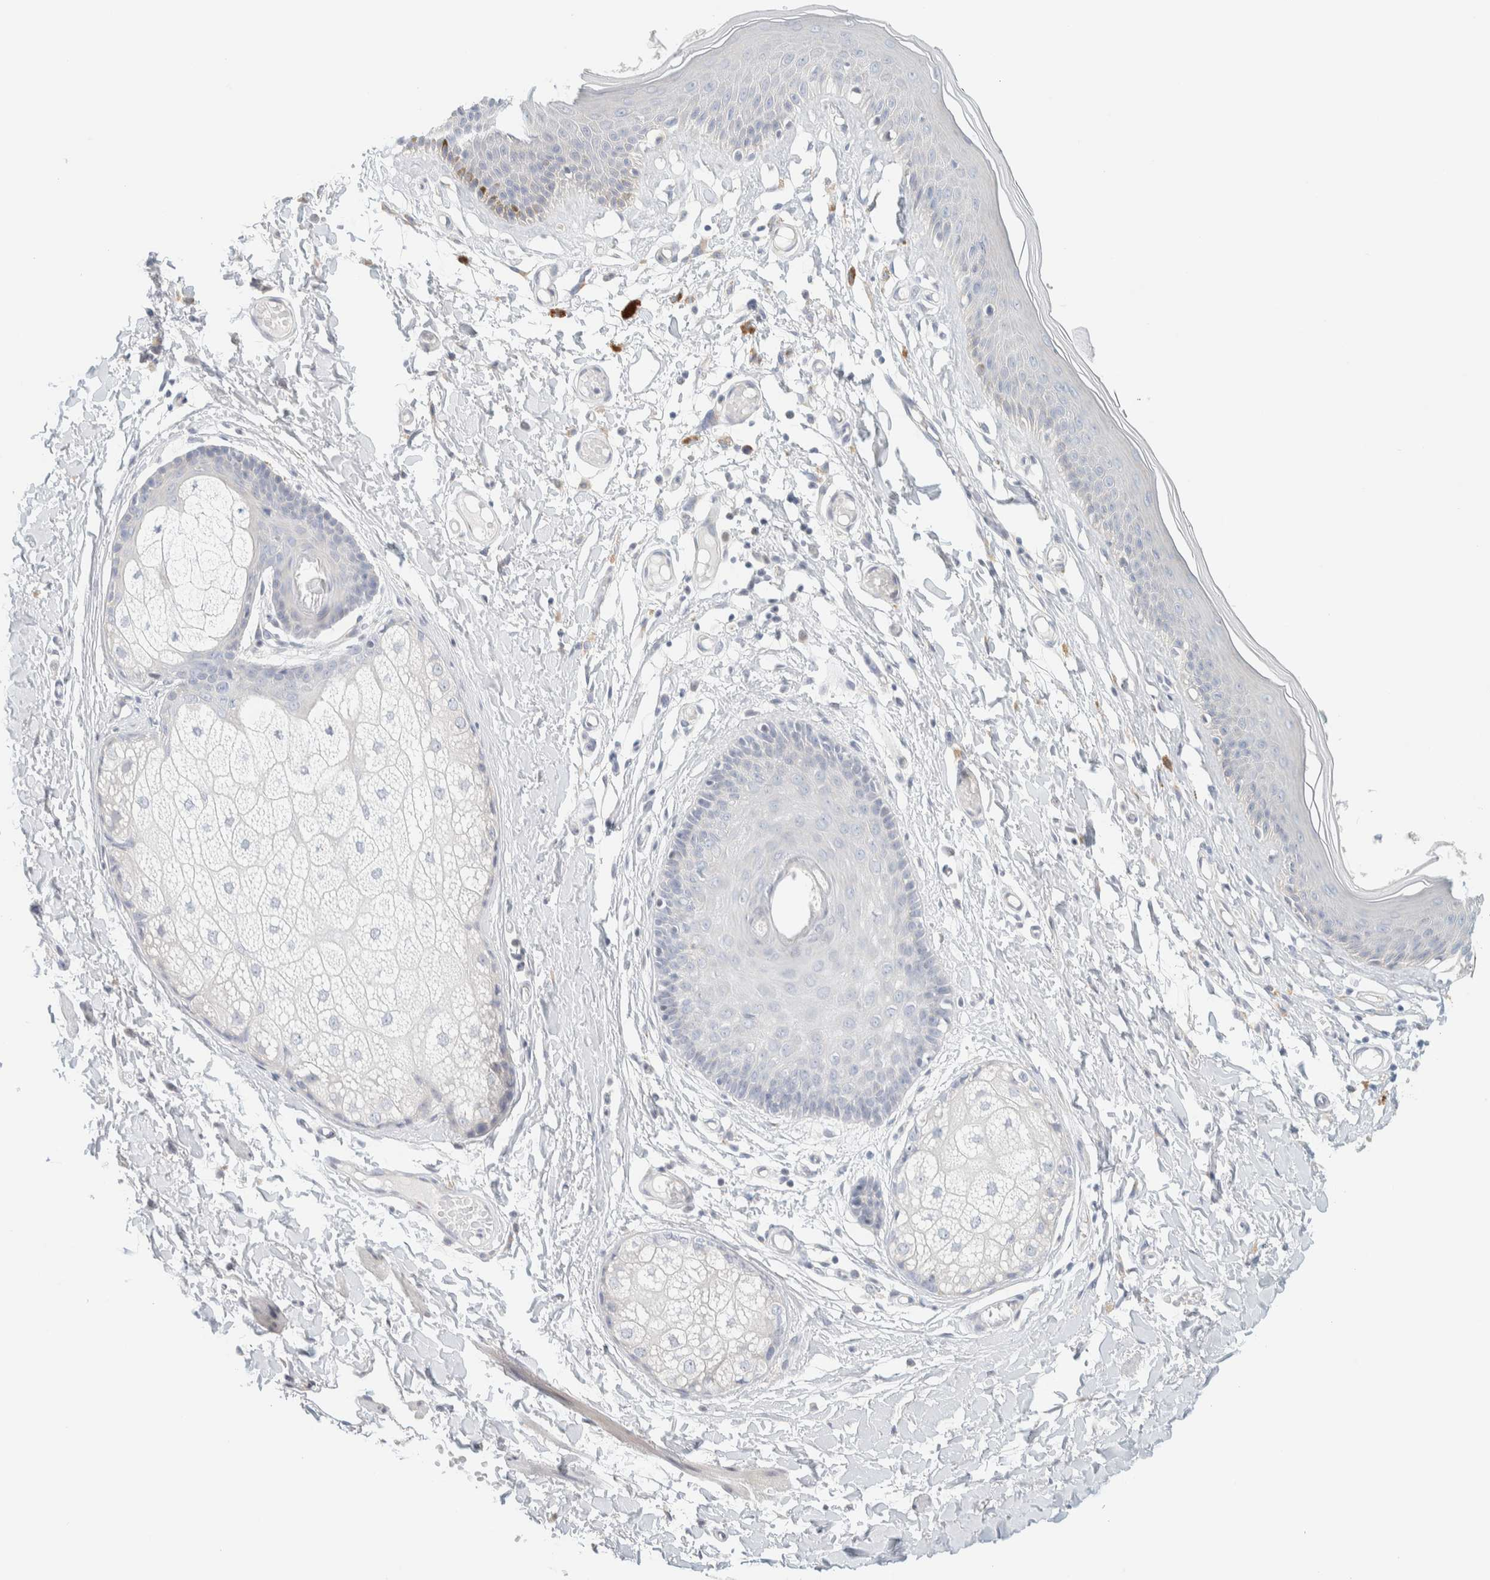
{"staining": {"intensity": "moderate", "quantity": "<25%", "location": "cytoplasmic/membranous"}, "tissue": "skin", "cell_type": "Epidermal cells", "image_type": "normal", "snomed": [{"axis": "morphology", "description": "Normal tissue, NOS"}, {"axis": "topography", "description": "Vulva"}], "caption": "Immunohistochemical staining of benign human skin displays <25% levels of moderate cytoplasmic/membranous protein positivity in about <25% of epidermal cells. The protein of interest is stained brown, and the nuclei are stained in blue (DAB IHC with brightfield microscopy, high magnification).", "gene": "SPNS3", "patient": {"sex": "female", "age": 73}}